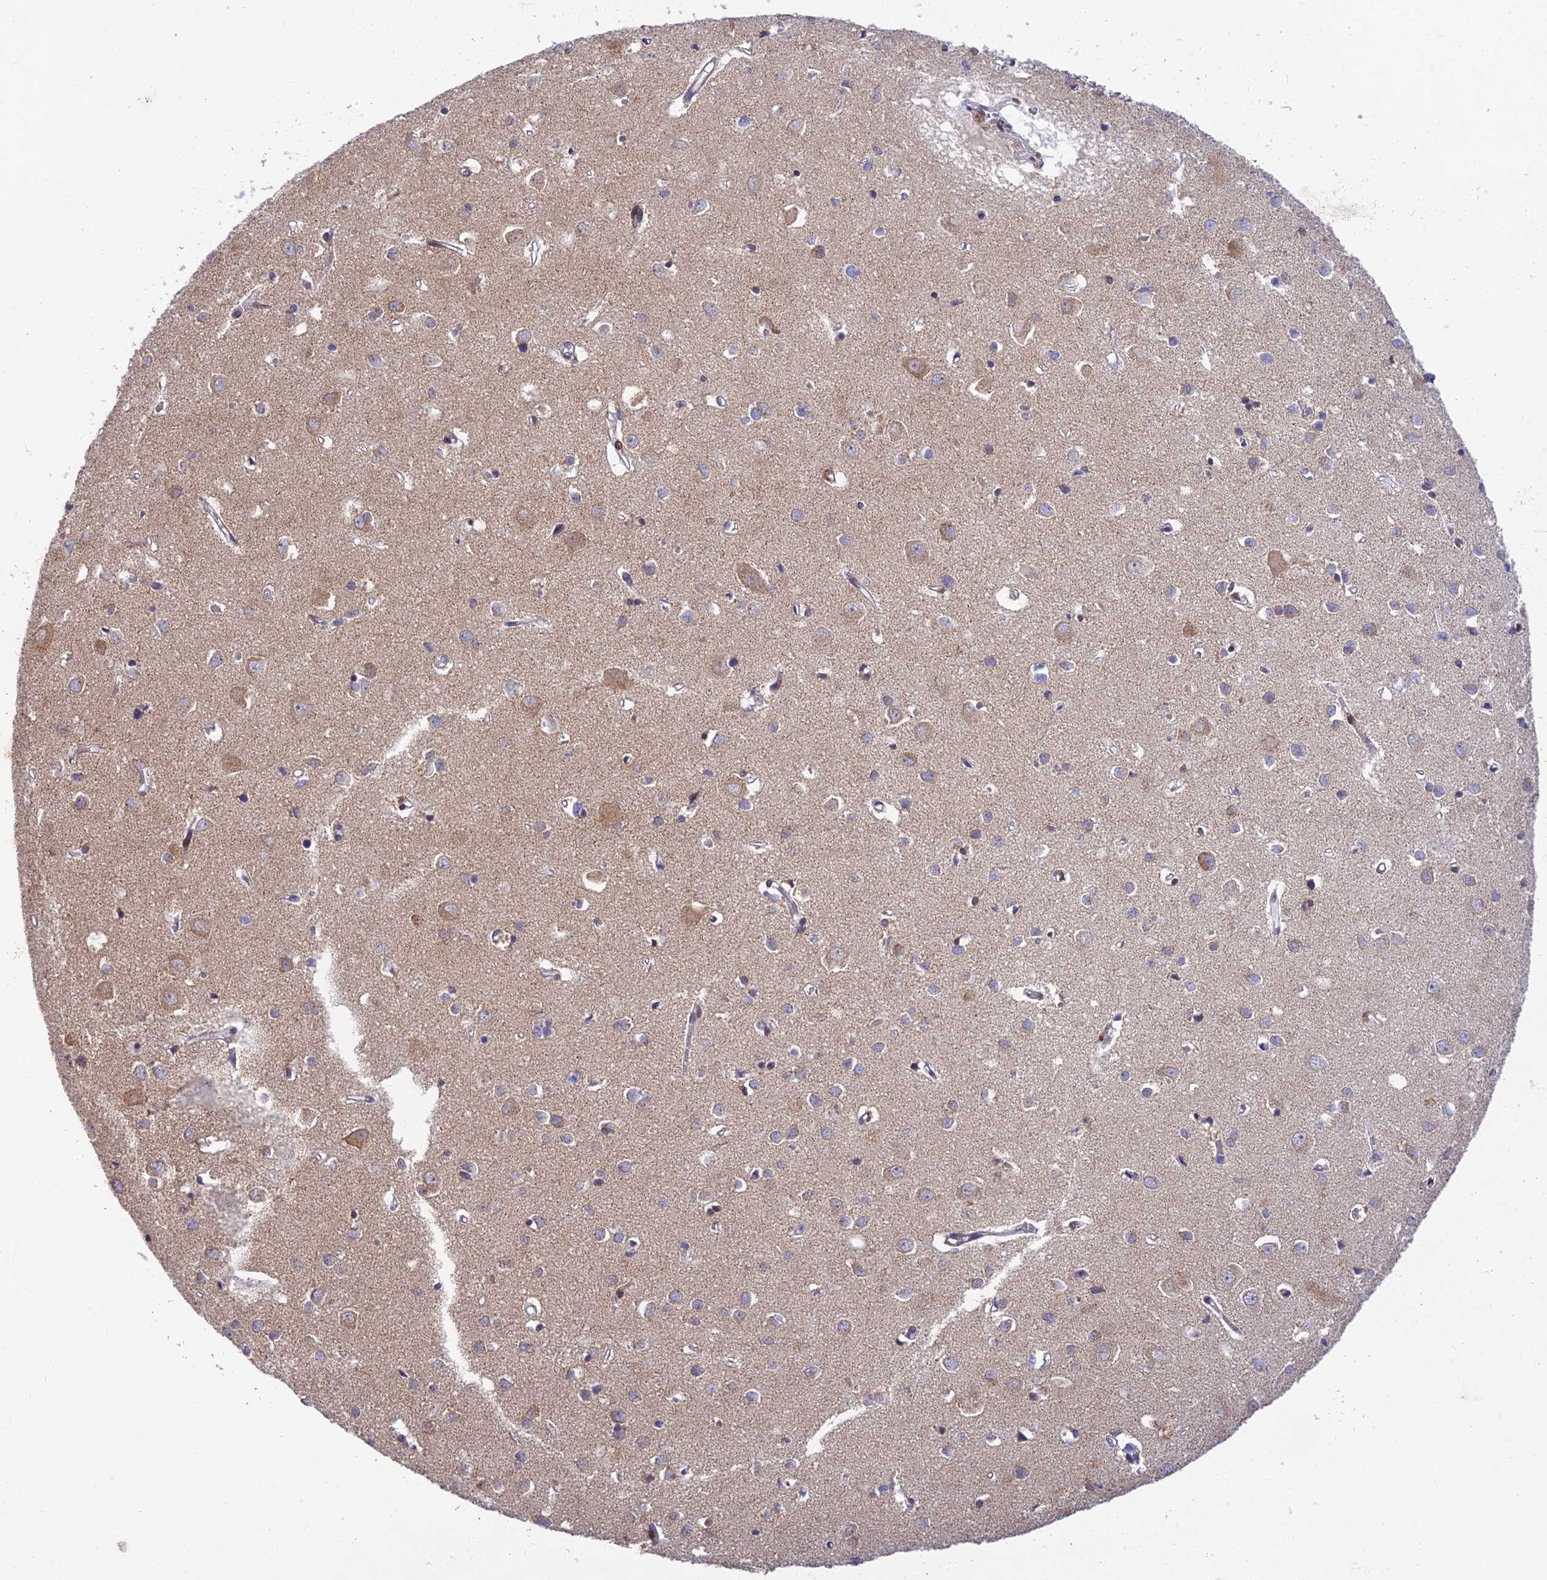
{"staining": {"intensity": "negative", "quantity": "none", "location": "none"}, "tissue": "cerebral cortex", "cell_type": "Endothelial cells", "image_type": "normal", "snomed": [{"axis": "morphology", "description": "Normal tissue, NOS"}, {"axis": "topography", "description": "Cerebral cortex"}], "caption": "High magnification brightfield microscopy of normal cerebral cortex stained with DAB (3,3'-diaminobenzidine) (brown) and counterstained with hematoxylin (blue): endothelial cells show no significant expression.", "gene": "MGAT2", "patient": {"sex": "female", "age": 64}}